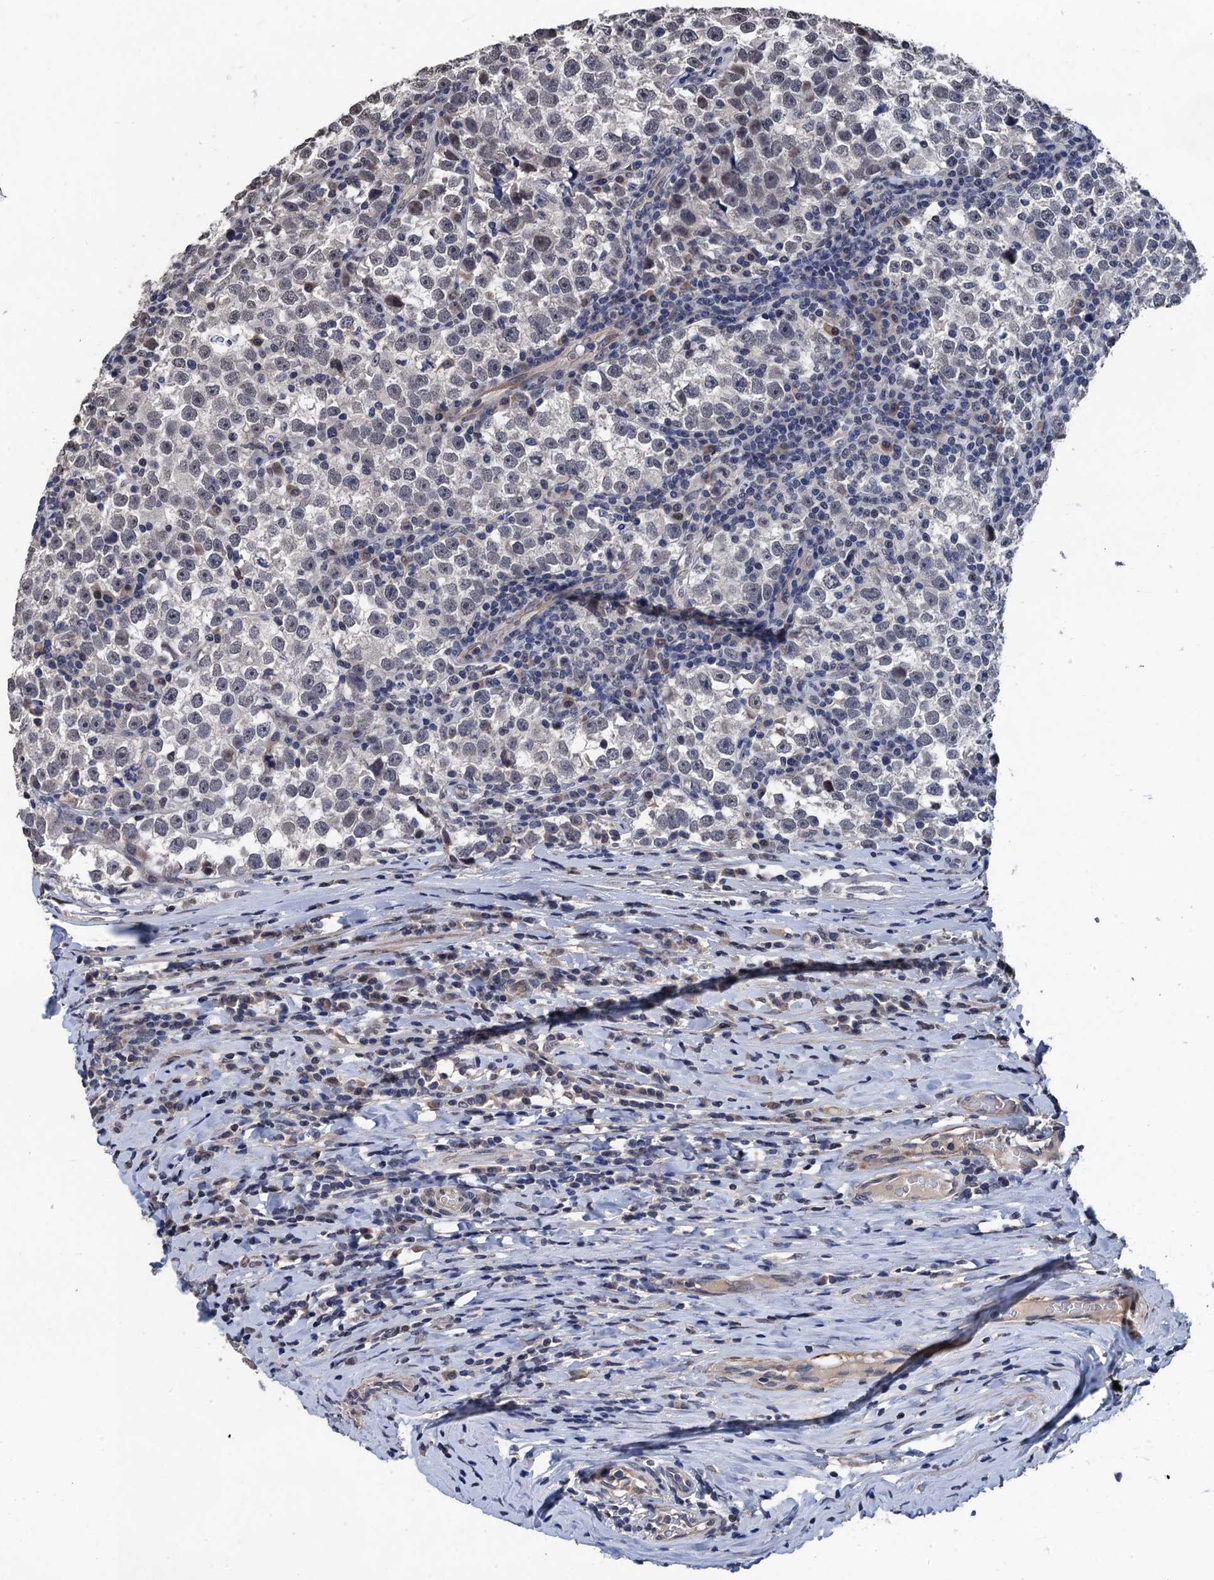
{"staining": {"intensity": "negative", "quantity": "none", "location": "none"}, "tissue": "testis cancer", "cell_type": "Tumor cells", "image_type": "cancer", "snomed": [{"axis": "morphology", "description": "Normal tissue, NOS"}, {"axis": "morphology", "description": "Seminoma, NOS"}, {"axis": "topography", "description": "Testis"}], "caption": "Tumor cells are negative for protein expression in human testis cancer. Brightfield microscopy of immunohistochemistry (IHC) stained with DAB (brown) and hematoxylin (blue), captured at high magnification.", "gene": "ART5", "patient": {"sex": "male", "age": 43}}